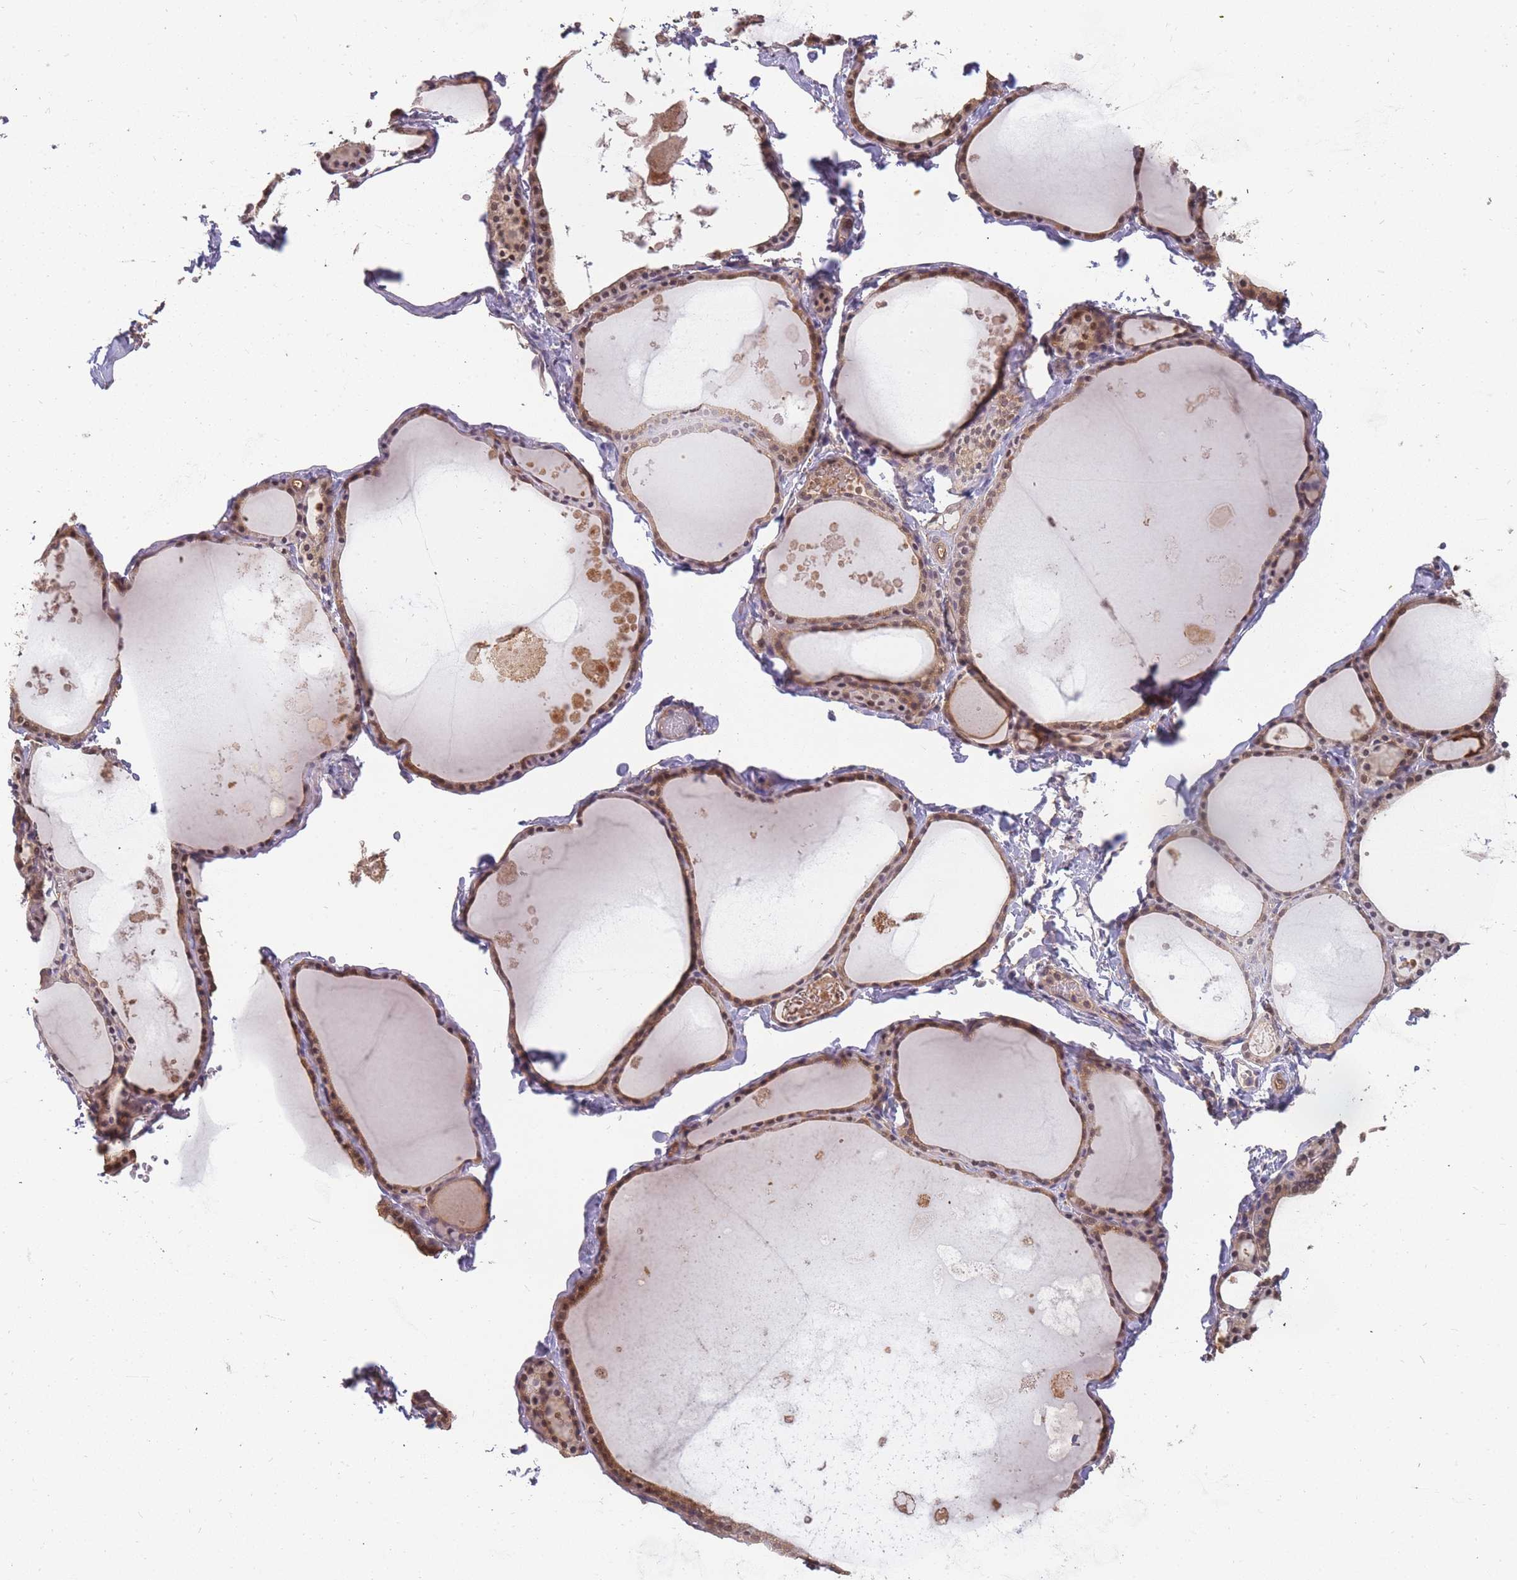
{"staining": {"intensity": "moderate", "quantity": ">75%", "location": "cytoplasmic/membranous,nuclear"}, "tissue": "thyroid gland", "cell_type": "Glandular cells", "image_type": "normal", "snomed": [{"axis": "morphology", "description": "Normal tissue, NOS"}, {"axis": "topography", "description": "Thyroid gland"}], "caption": "Thyroid gland stained for a protein demonstrates moderate cytoplasmic/membranous,nuclear positivity in glandular cells. Nuclei are stained in blue.", "gene": "CDKN2AIPNL", "patient": {"sex": "male", "age": 56}}